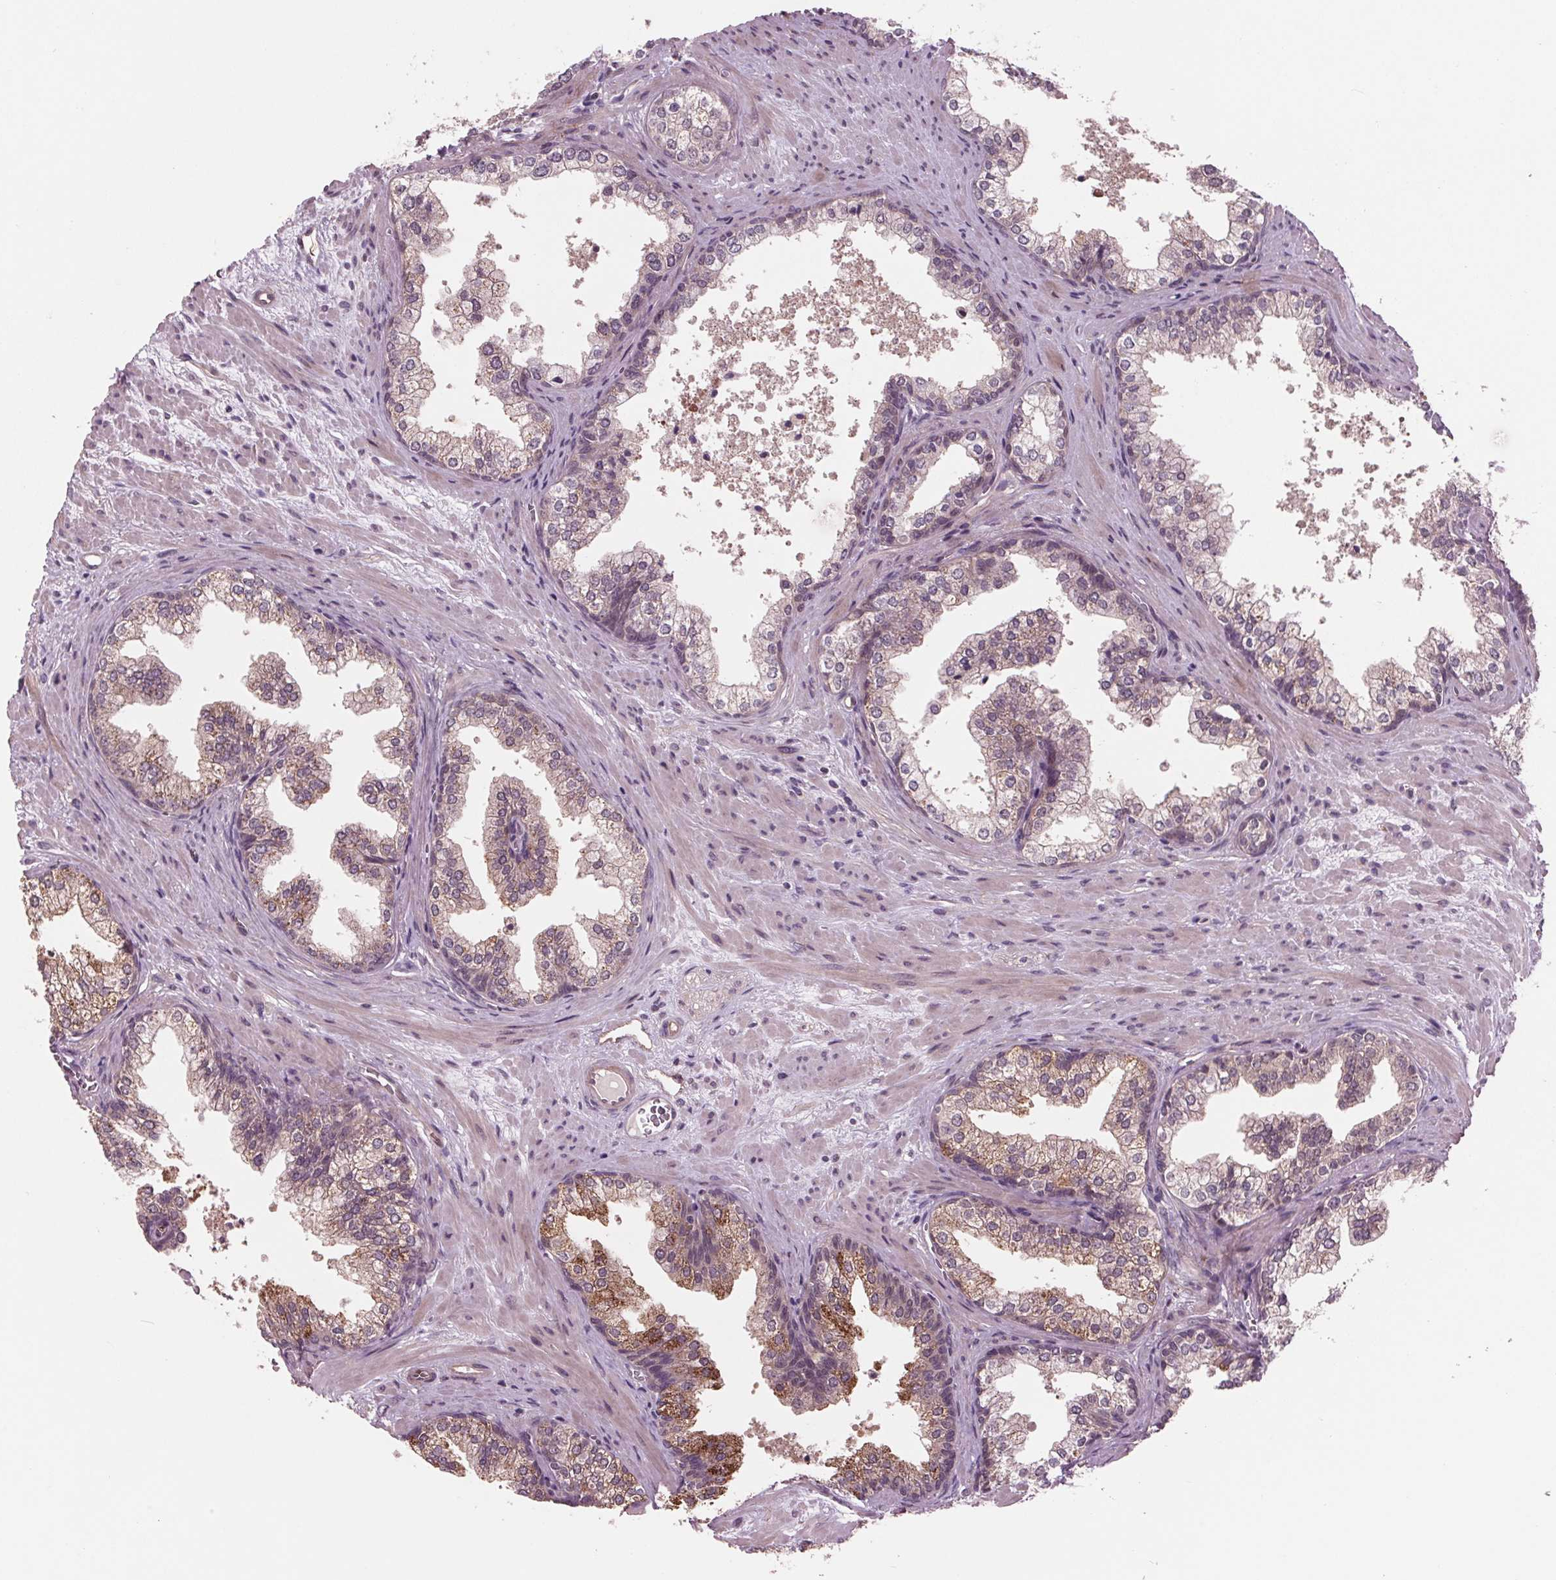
{"staining": {"intensity": "moderate", "quantity": "<25%", "location": "cytoplasmic/membranous"}, "tissue": "prostate", "cell_type": "Glandular cells", "image_type": "normal", "snomed": [{"axis": "morphology", "description": "Normal tissue, NOS"}, {"axis": "topography", "description": "Prostate"}], "caption": "DAB (3,3'-diaminobenzidine) immunohistochemical staining of normal prostate exhibits moderate cytoplasmic/membranous protein positivity in approximately <25% of glandular cells.", "gene": "MAPK8", "patient": {"sex": "male", "age": 79}}